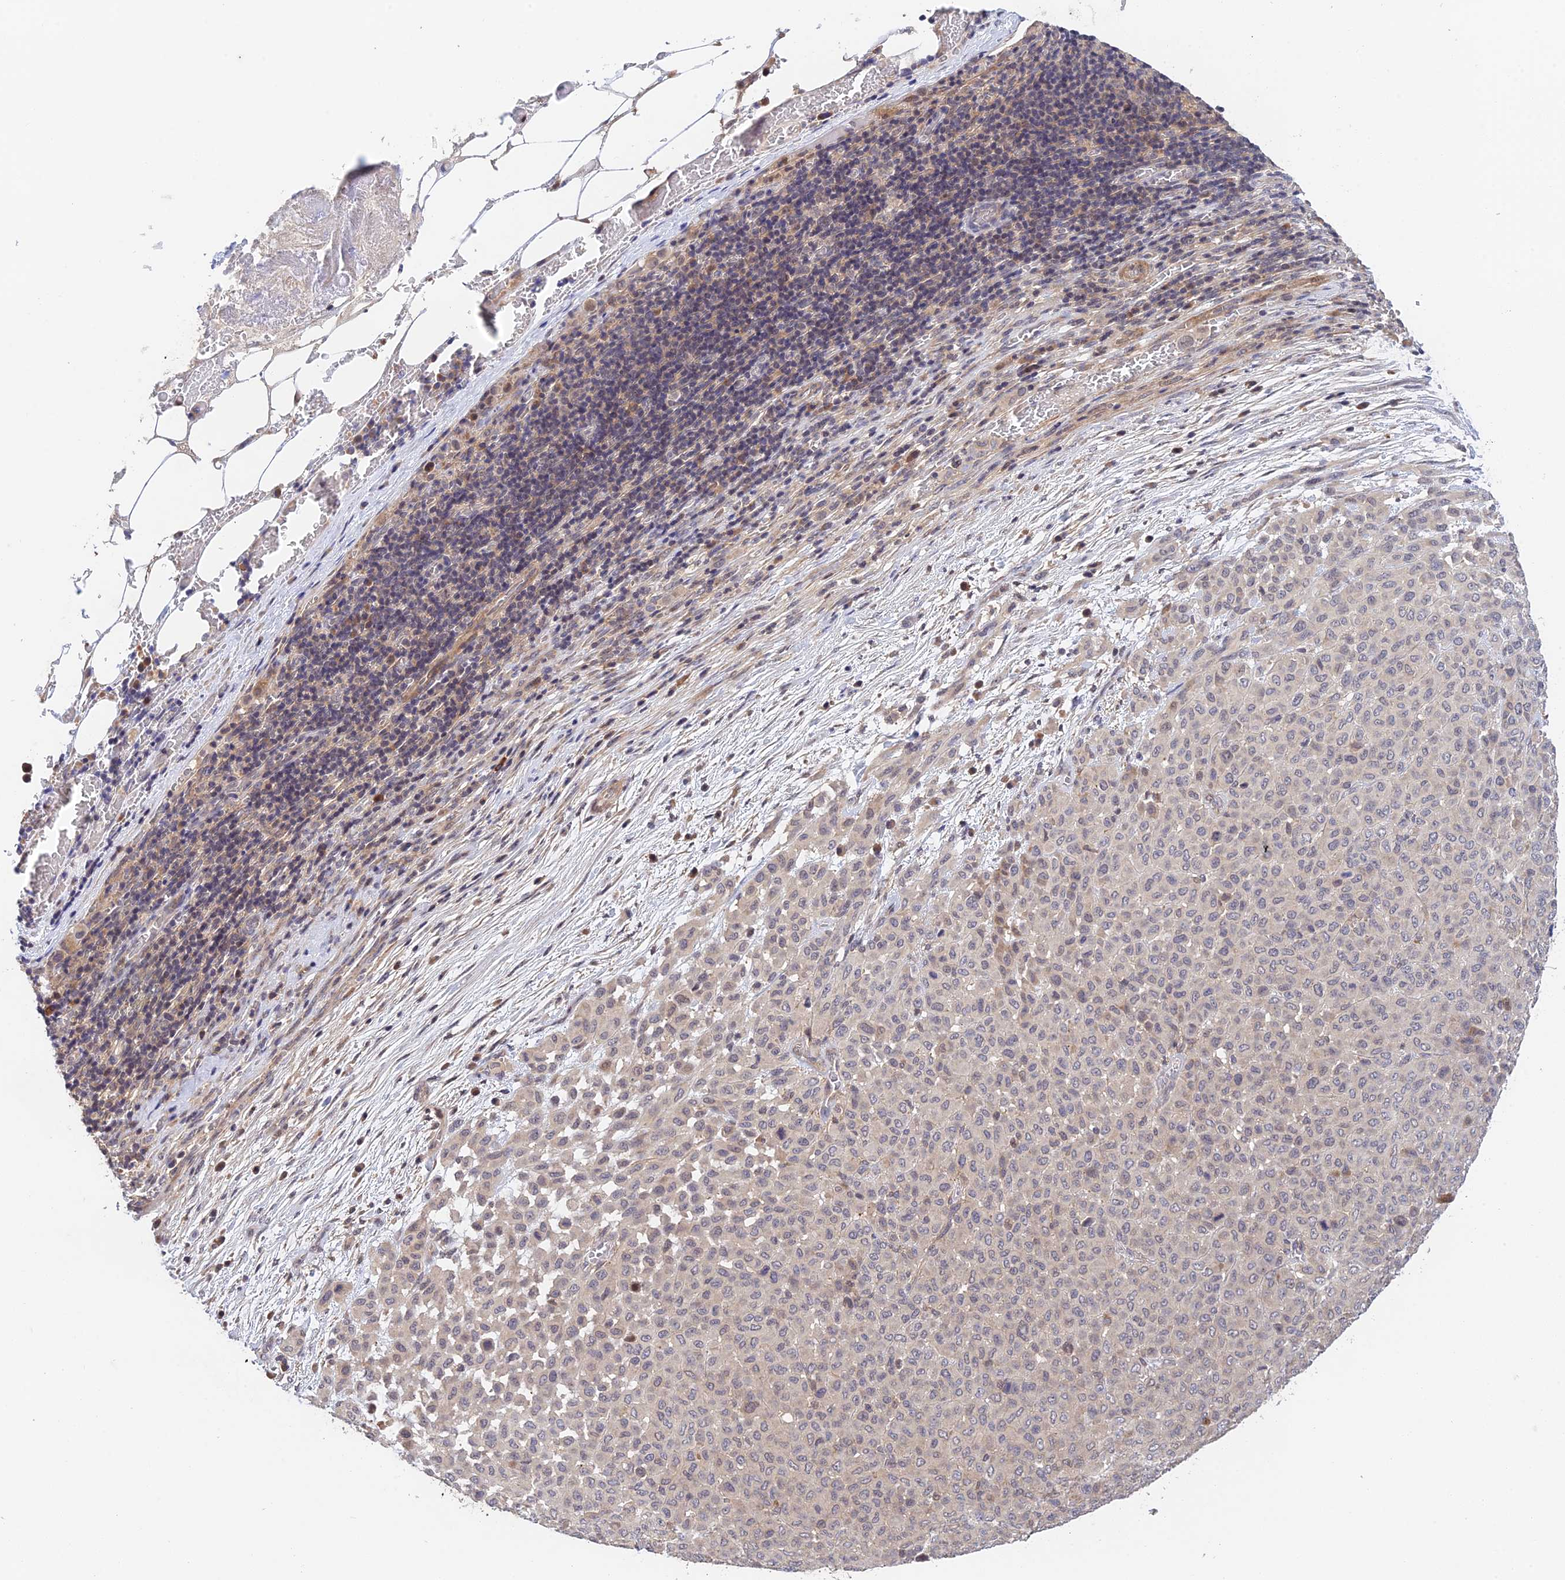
{"staining": {"intensity": "negative", "quantity": "none", "location": "none"}, "tissue": "melanoma", "cell_type": "Tumor cells", "image_type": "cancer", "snomed": [{"axis": "morphology", "description": "Malignant melanoma, Metastatic site"}, {"axis": "topography", "description": "Skin"}], "caption": "Micrograph shows no protein staining in tumor cells of malignant melanoma (metastatic site) tissue.", "gene": "CWH43", "patient": {"sex": "female", "age": 81}}